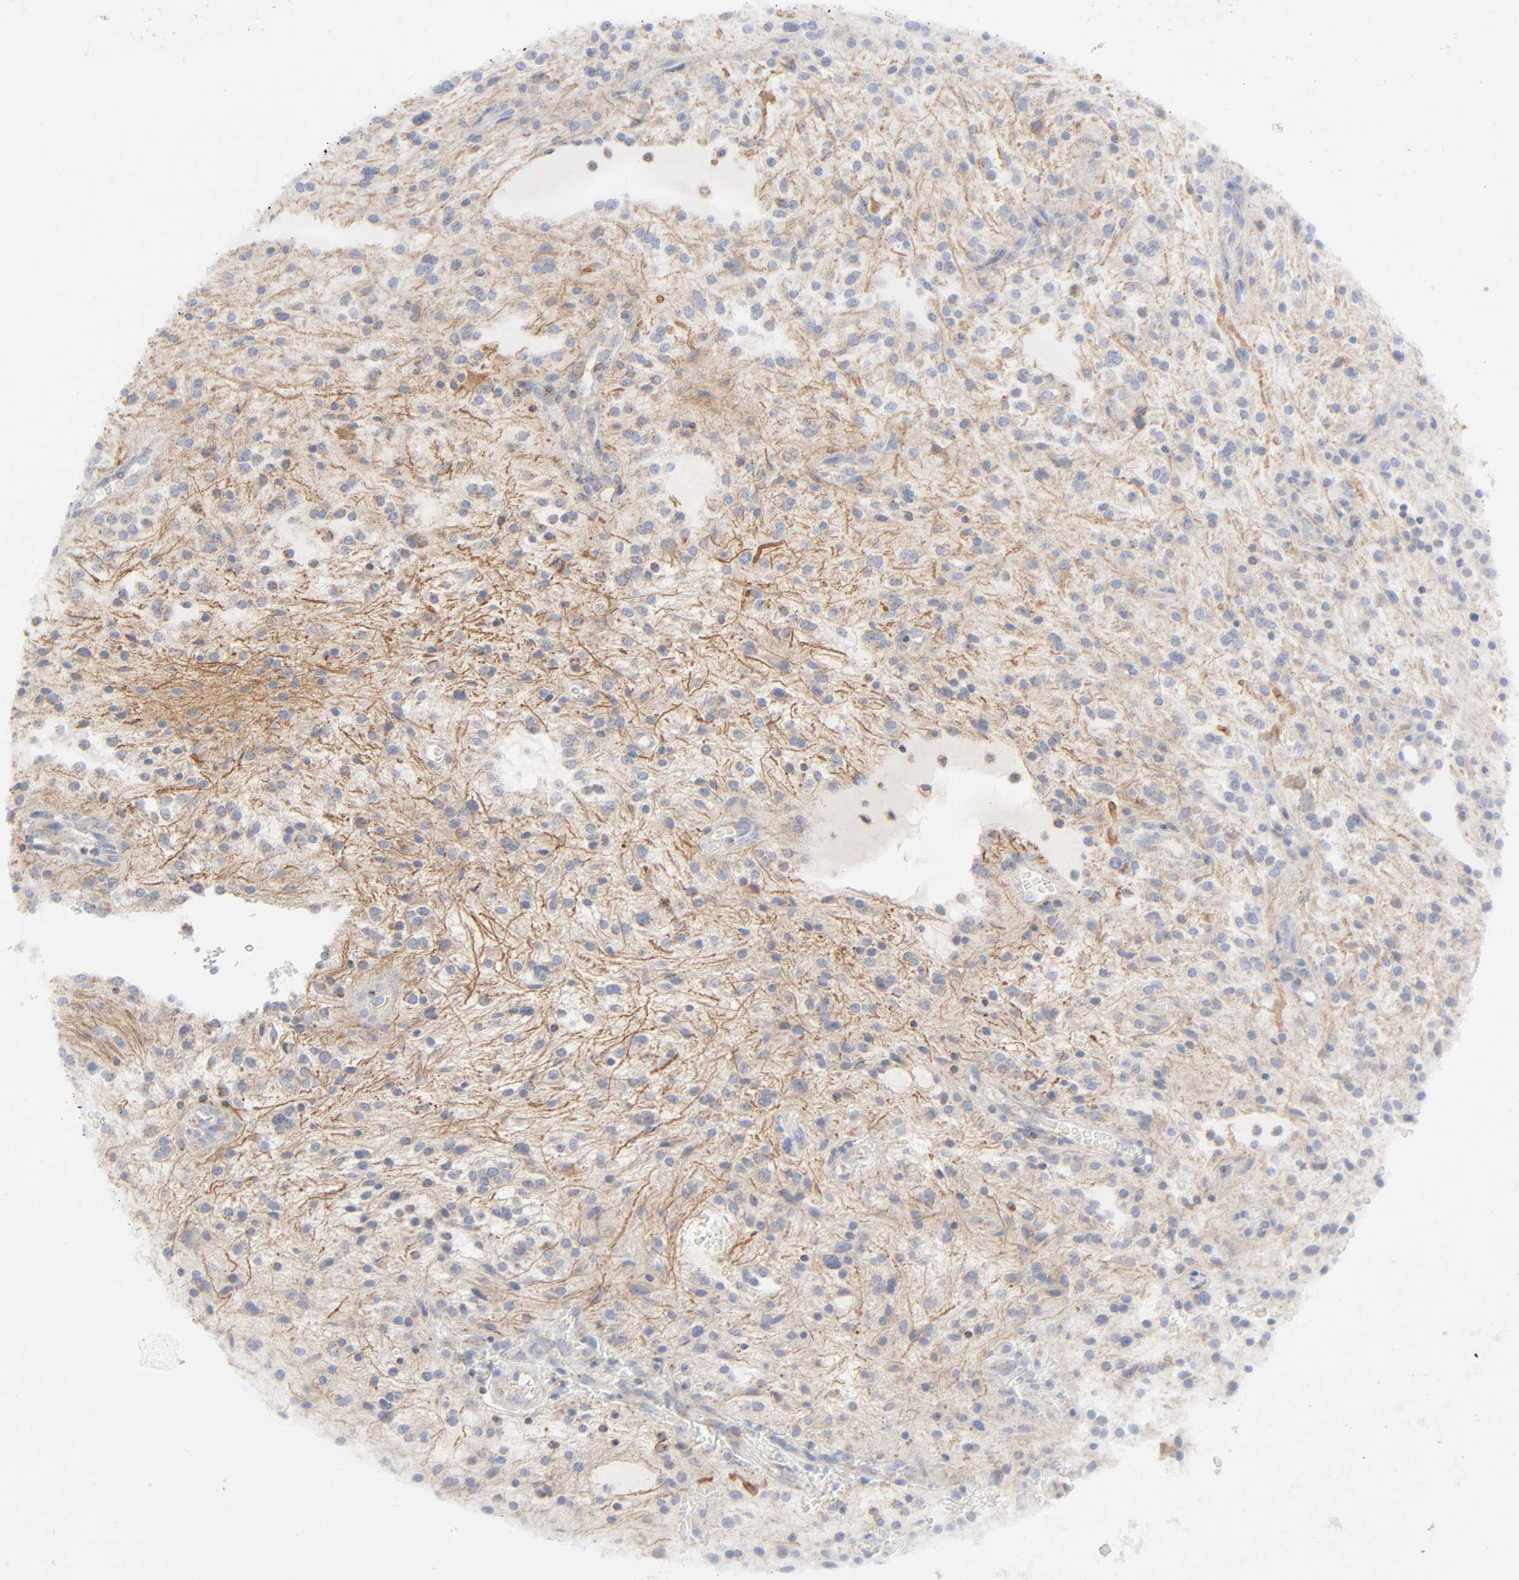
{"staining": {"intensity": "moderate", "quantity": ">75%", "location": "cytoplasmic/membranous"}, "tissue": "glioma", "cell_type": "Tumor cells", "image_type": "cancer", "snomed": [{"axis": "morphology", "description": "Glioma, malignant, NOS"}, {"axis": "topography", "description": "Cerebellum"}], "caption": "Glioma stained with a brown dye reveals moderate cytoplasmic/membranous positive staining in about >75% of tumor cells.", "gene": "SYT16", "patient": {"sex": "female", "age": 10}}